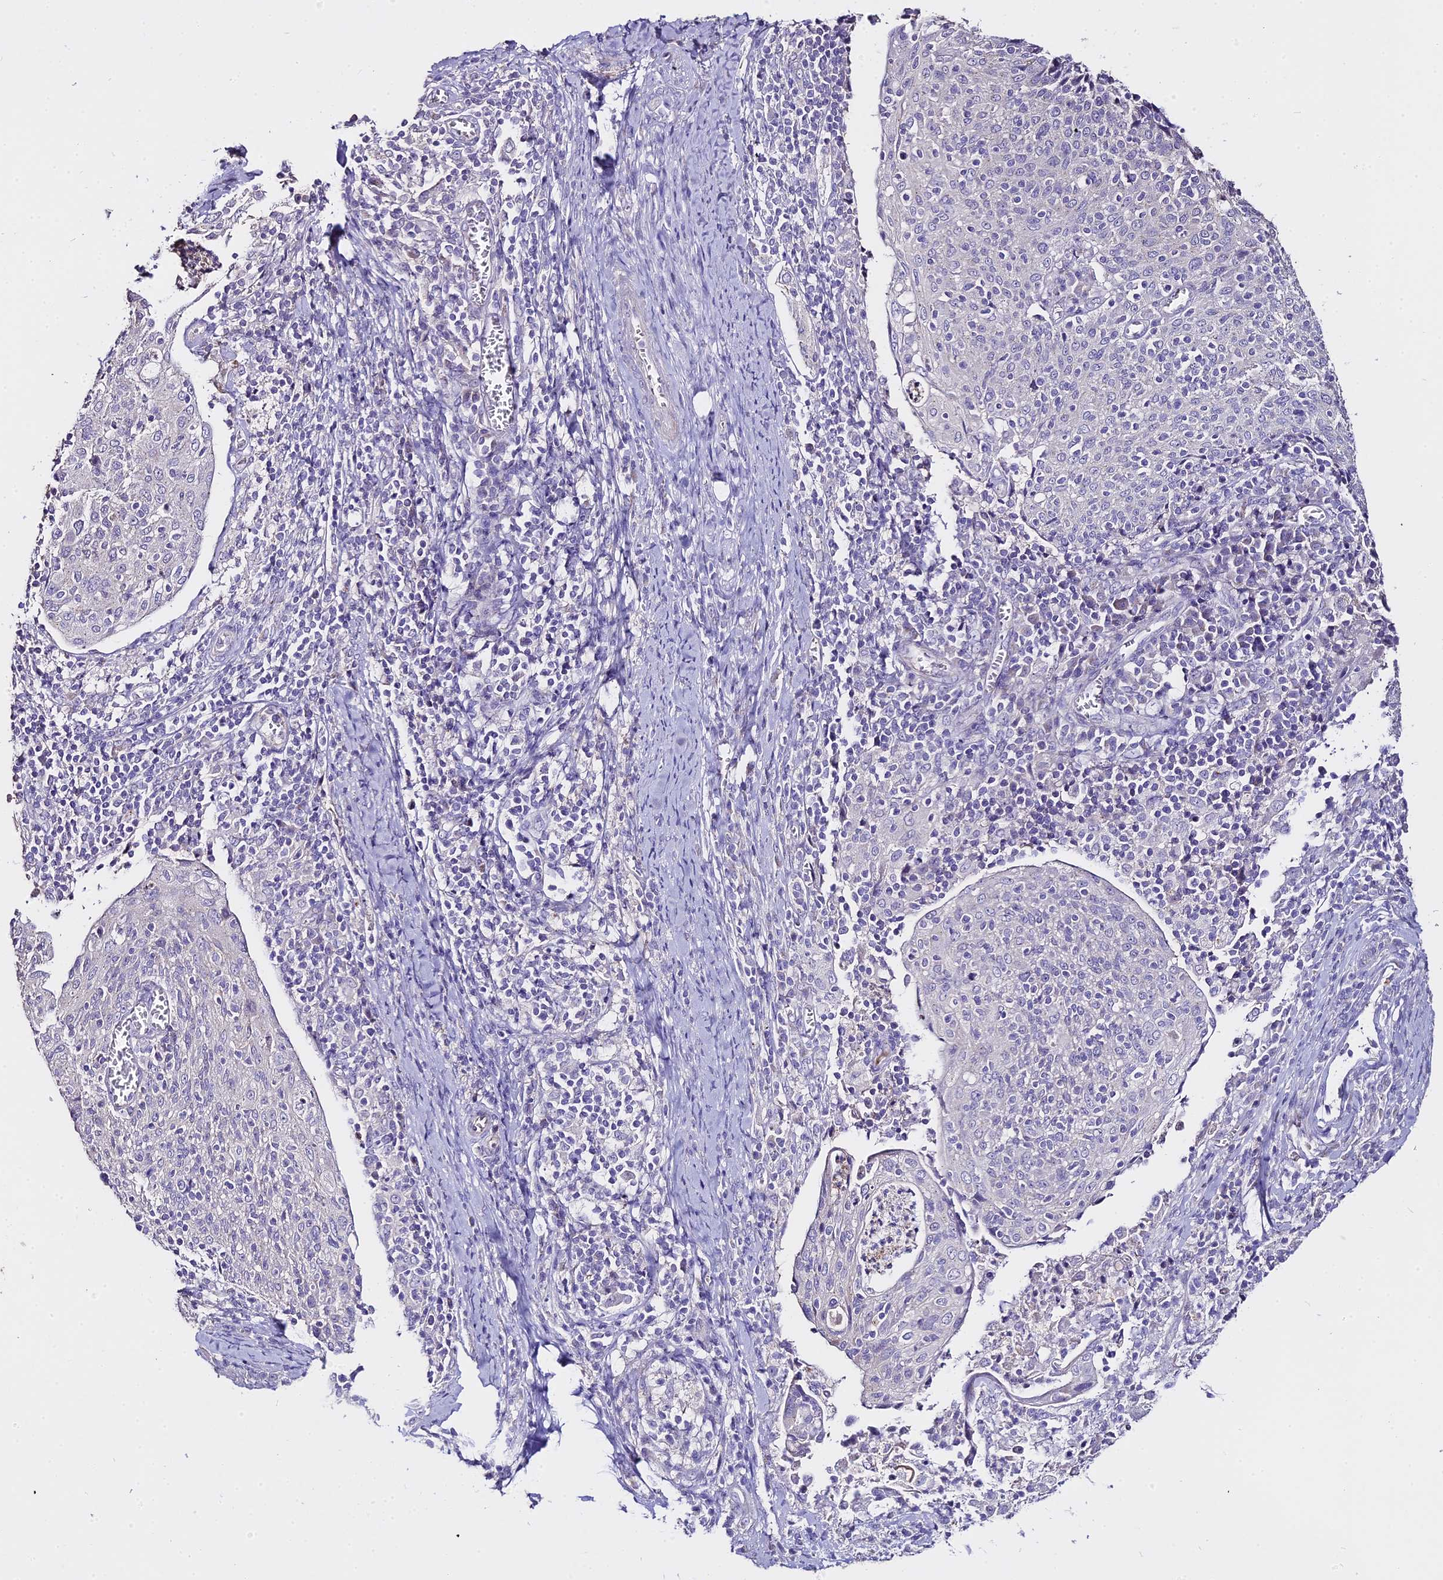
{"staining": {"intensity": "negative", "quantity": "none", "location": "none"}, "tissue": "cervical cancer", "cell_type": "Tumor cells", "image_type": "cancer", "snomed": [{"axis": "morphology", "description": "Squamous cell carcinoma, NOS"}, {"axis": "topography", "description": "Cervix"}], "caption": "Squamous cell carcinoma (cervical) was stained to show a protein in brown. There is no significant expression in tumor cells. The staining was performed using DAB (3,3'-diaminobenzidine) to visualize the protein expression in brown, while the nuclei were stained in blue with hematoxylin (Magnification: 20x).", "gene": "GLYAT", "patient": {"sex": "female", "age": 52}}